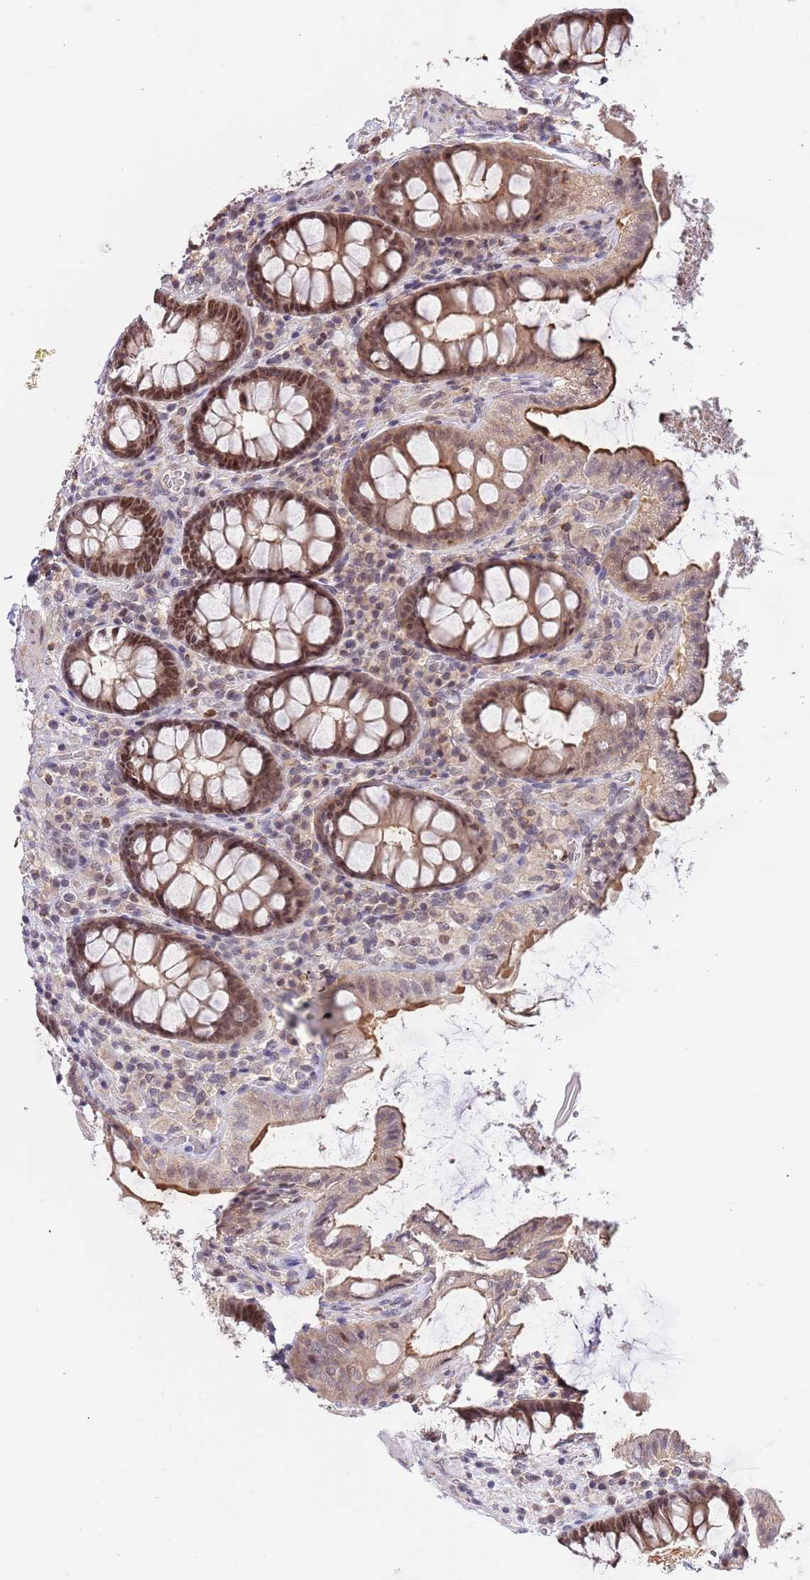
{"staining": {"intensity": "moderate", "quantity": ">75%", "location": "cytoplasmic/membranous,nuclear"}, "tissue": "colon", "cell_type": "Endothelial cells", "image_type": "normal", "snomed": [{"axis": "morphology", "description": "Normal tissue, NOS"}, {"axis": "topography", "description": "Colon"}], "caption": "Immunohistochemistry (IHC) (DAB) staining of unremarkable human colon displays moderate cytoplasmic/membranous,nuclear protein positivity in approximately >75% of endothelial cells.", "gene": "RIF1", "patient": {"sex": "male", "age": 84}}